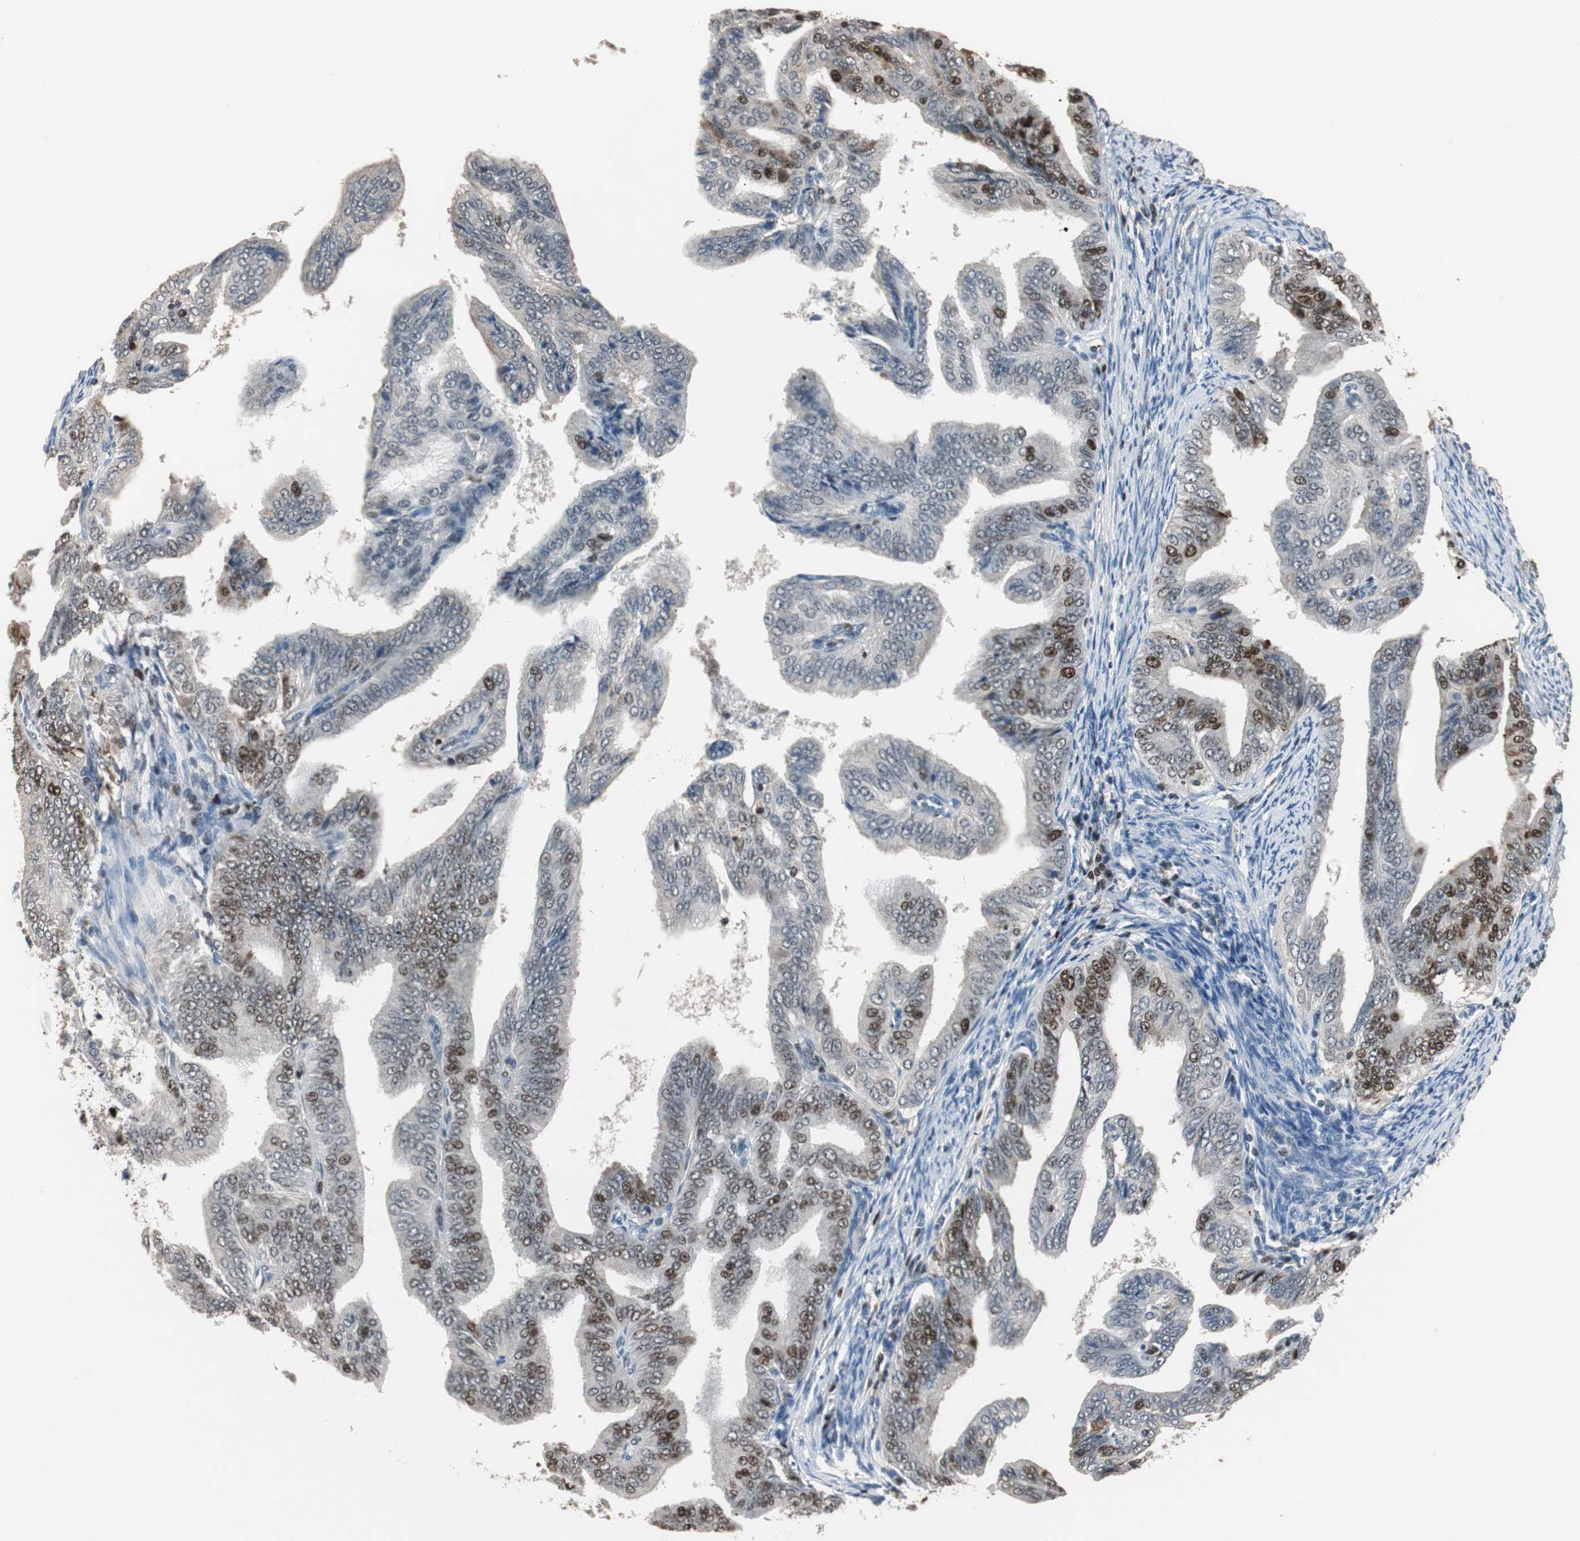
{"staining": {"intensity": "moderate", "quantity": "25%-75%", "location": "nuclear"}, "tissue": "endometrial cancer", "cell_type": "Tumor cells", "image_type": "cancer", "snomed": [{"axis": "morphology", "description": "Adenocarcinoma, NOS"}, {"axis": "topography", "description": "Endometrium"}], "caption": "Moderate nuclear protein staining is appreciated in about 25%-75% of tumor cells in endometrial cancer.", "gene": "FEN1", "patient": {"sex": "female", "age": 58}}